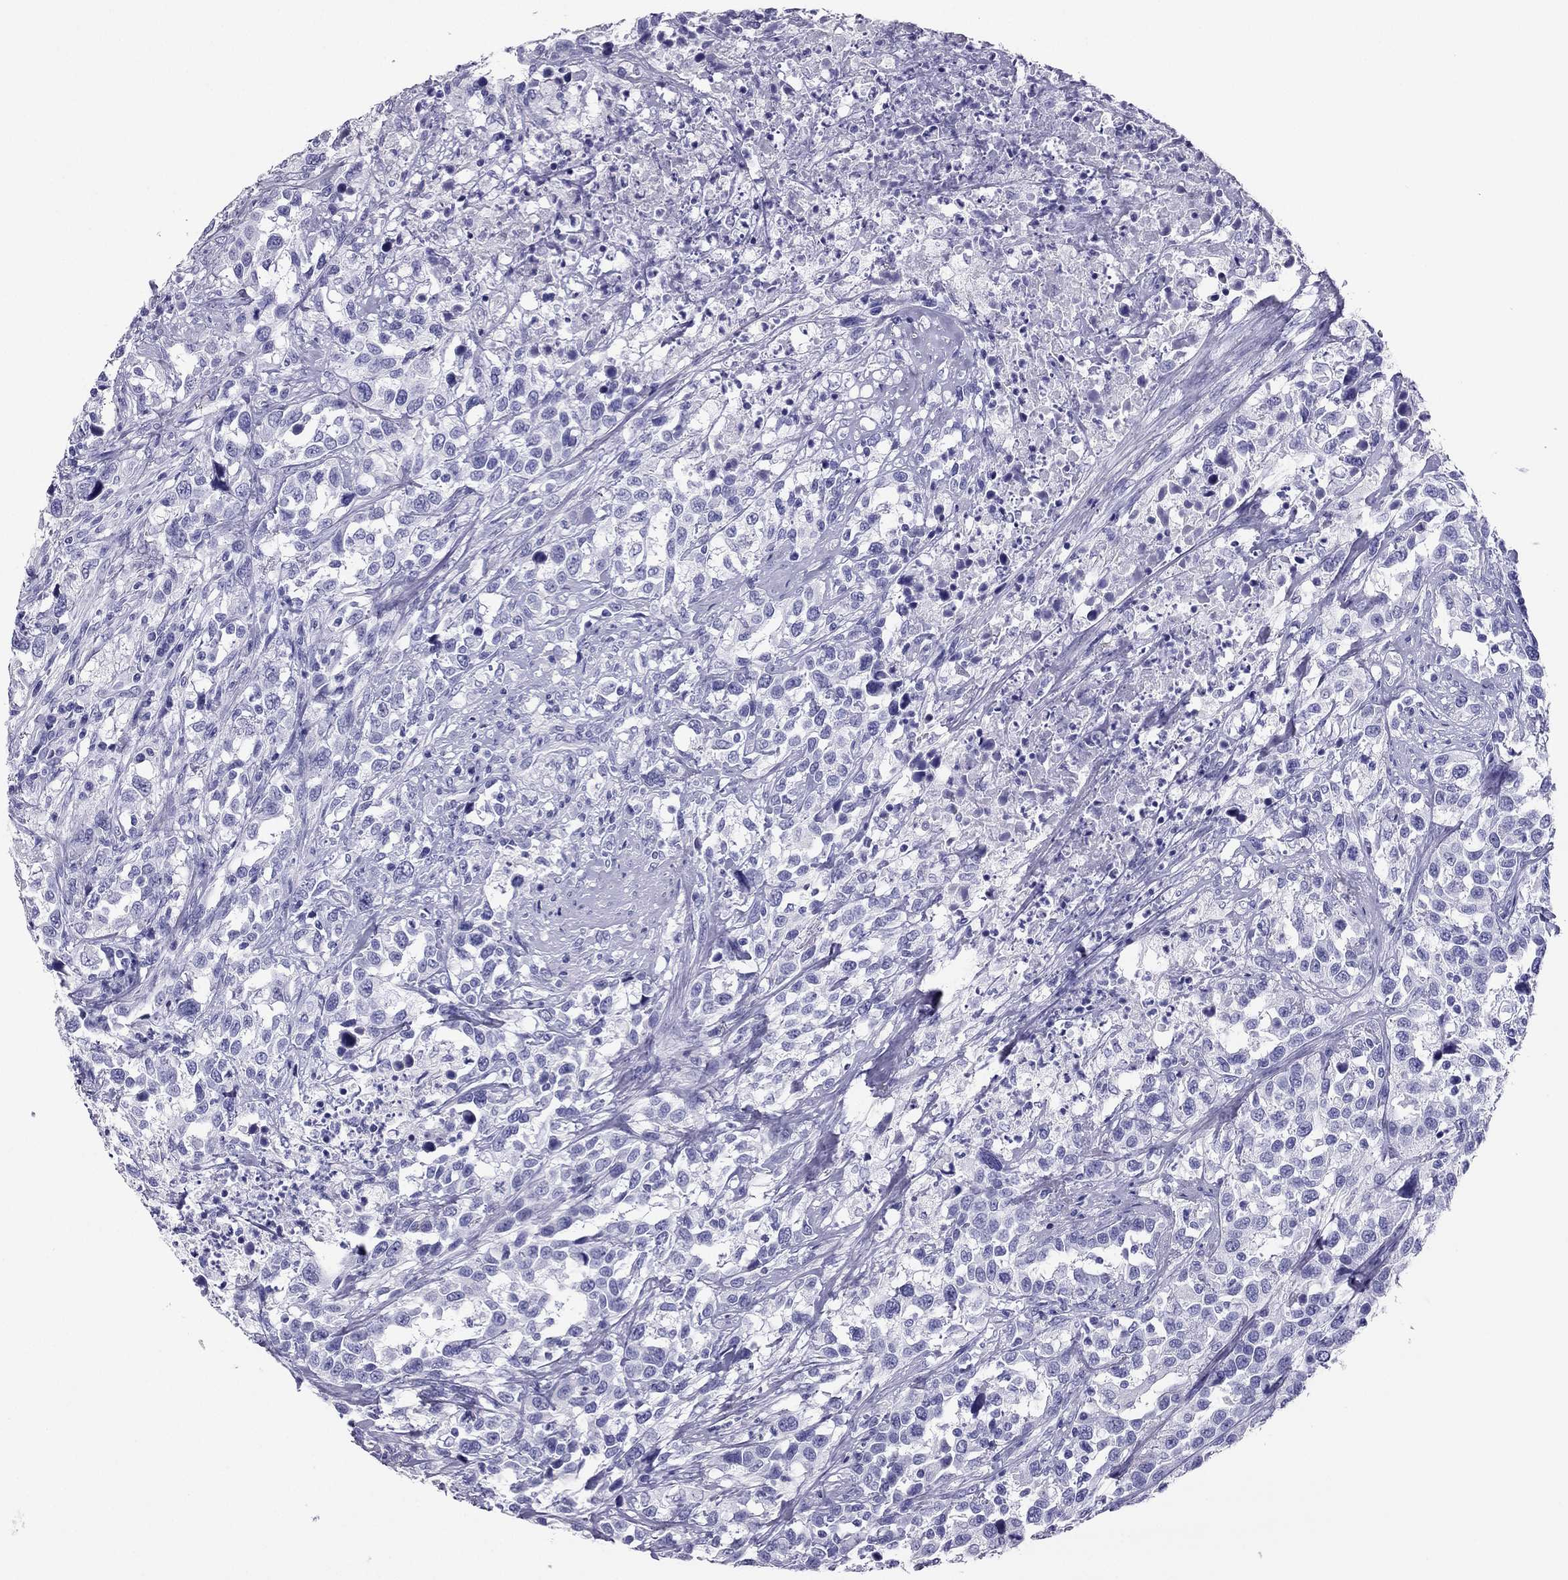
{"staining": {"intensity": "negative", "quantity": "none", "location": "none"}, "tissue": "urothelial cancer", "cell_type": "Tumor cells", "image_type": "cancer", "snomed": [{"axis": "morphology", "description": "Urothelial carcinoma, NOS"}, {"axis": "morphology", "description": "Urothelial carcinoma, High grade"}, {"axis": "topography", "description": "Urinary bladder"}], "caption": "Immunohistochemistry micrograph of urothelial cancer stained for a protein (brown), which exhibits no positivity in tumor cells. (DAB IHC with hematoxylin counter stain).", "gene": "PDE6A", "patient": {"sex": "female", "age": 64}}